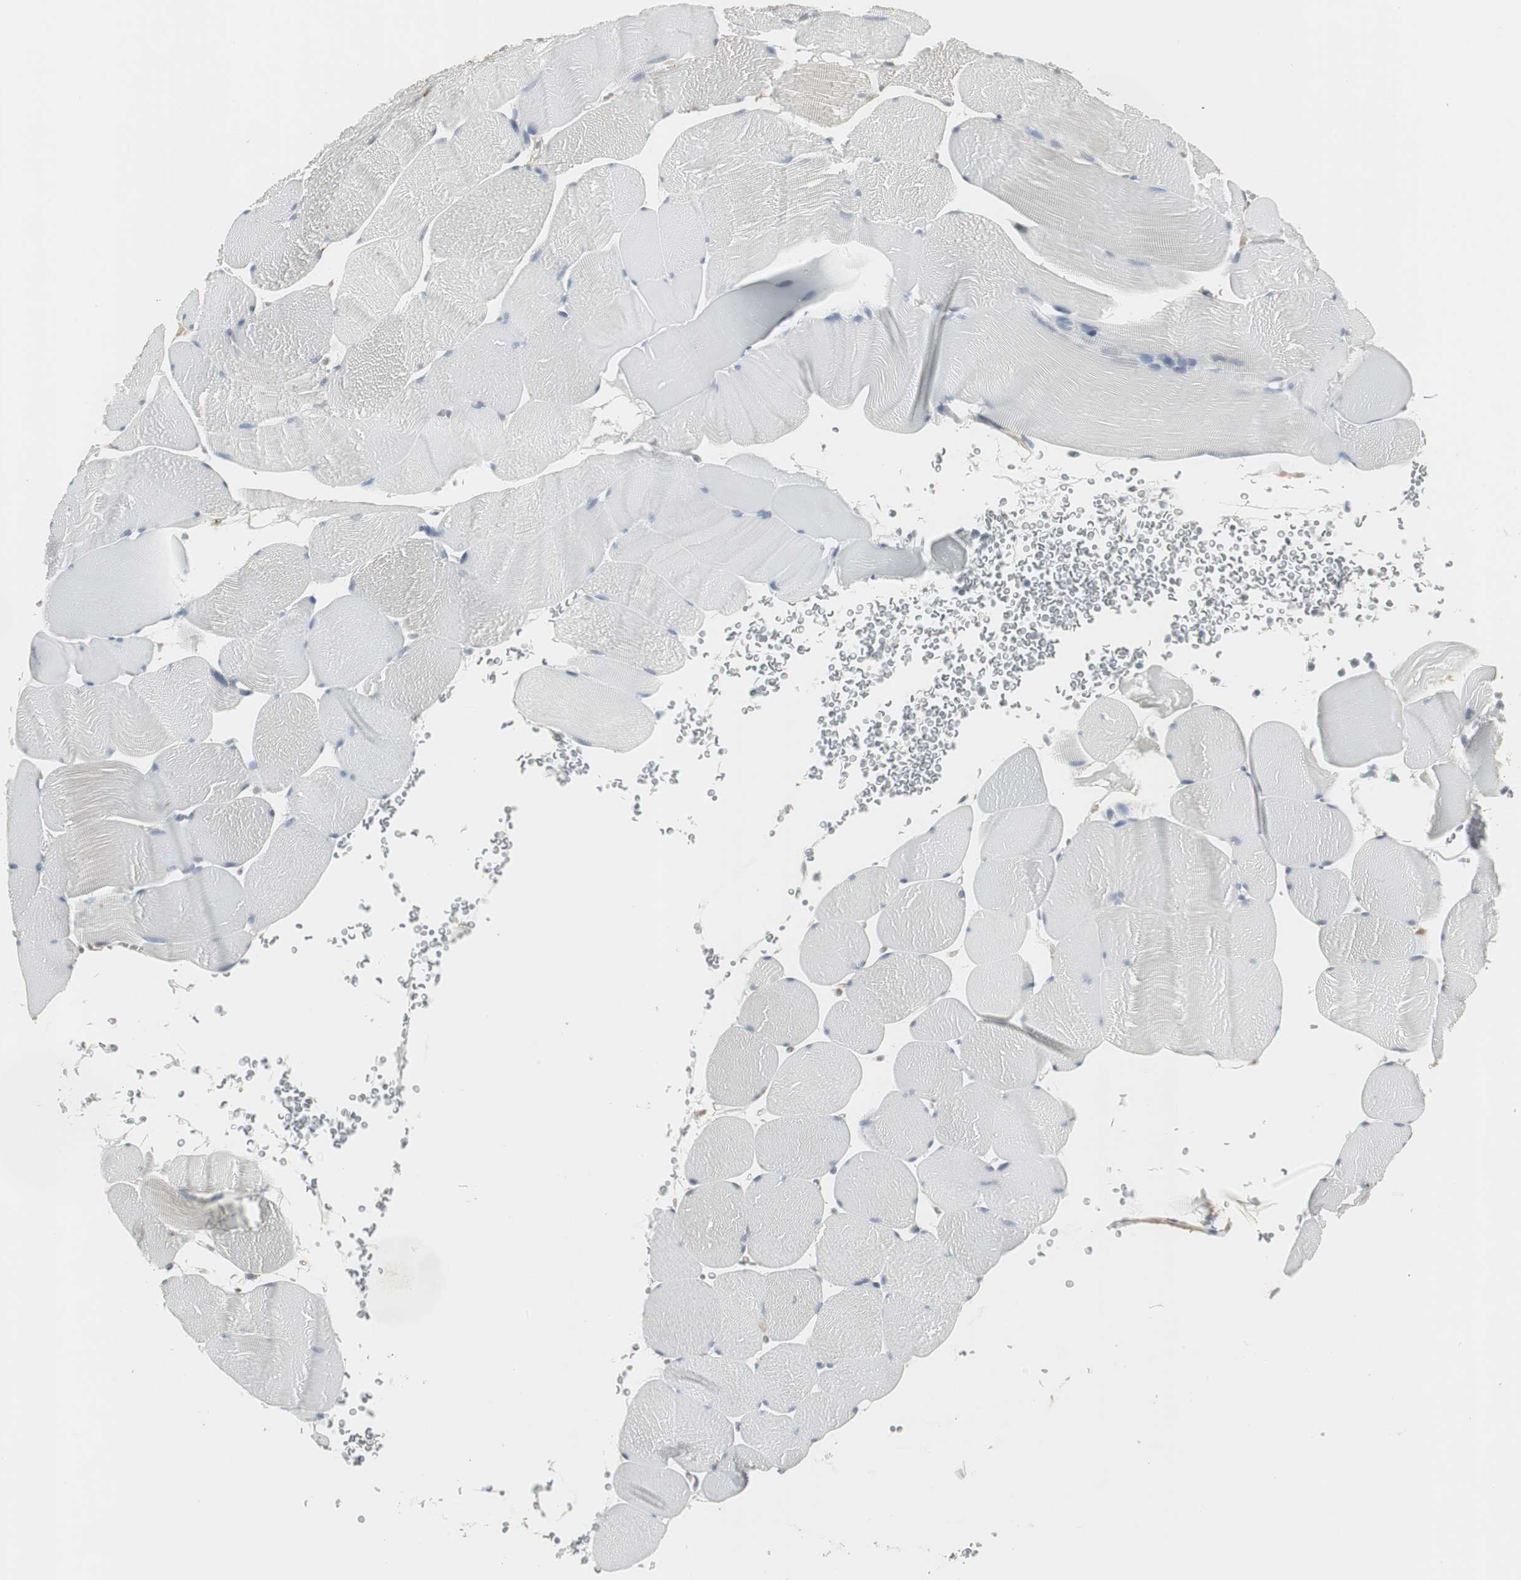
{"staining": {"intensity": "negative", "quantity": "none", "location": "none"}, "tissue": "skeletal muscle", "cell_type": "Myocytes", "image_type": "normal", "snomed": [{"axis": "morphology", "description": "Normal tissue, NOS"}, {"axis": "topography", "description": "Skeletal muscle"}], "caption": "Protein analysis of normal skeletal muscle demonstrates no significant expression in myocytes. The staining was performed using DAB to visualize the protein expression in brown, while the nuclei were stained in blue with hematoxylin (Magnification: 20x).", "gene": "PI15", "patient": {"sex": "male", "age": 62}}